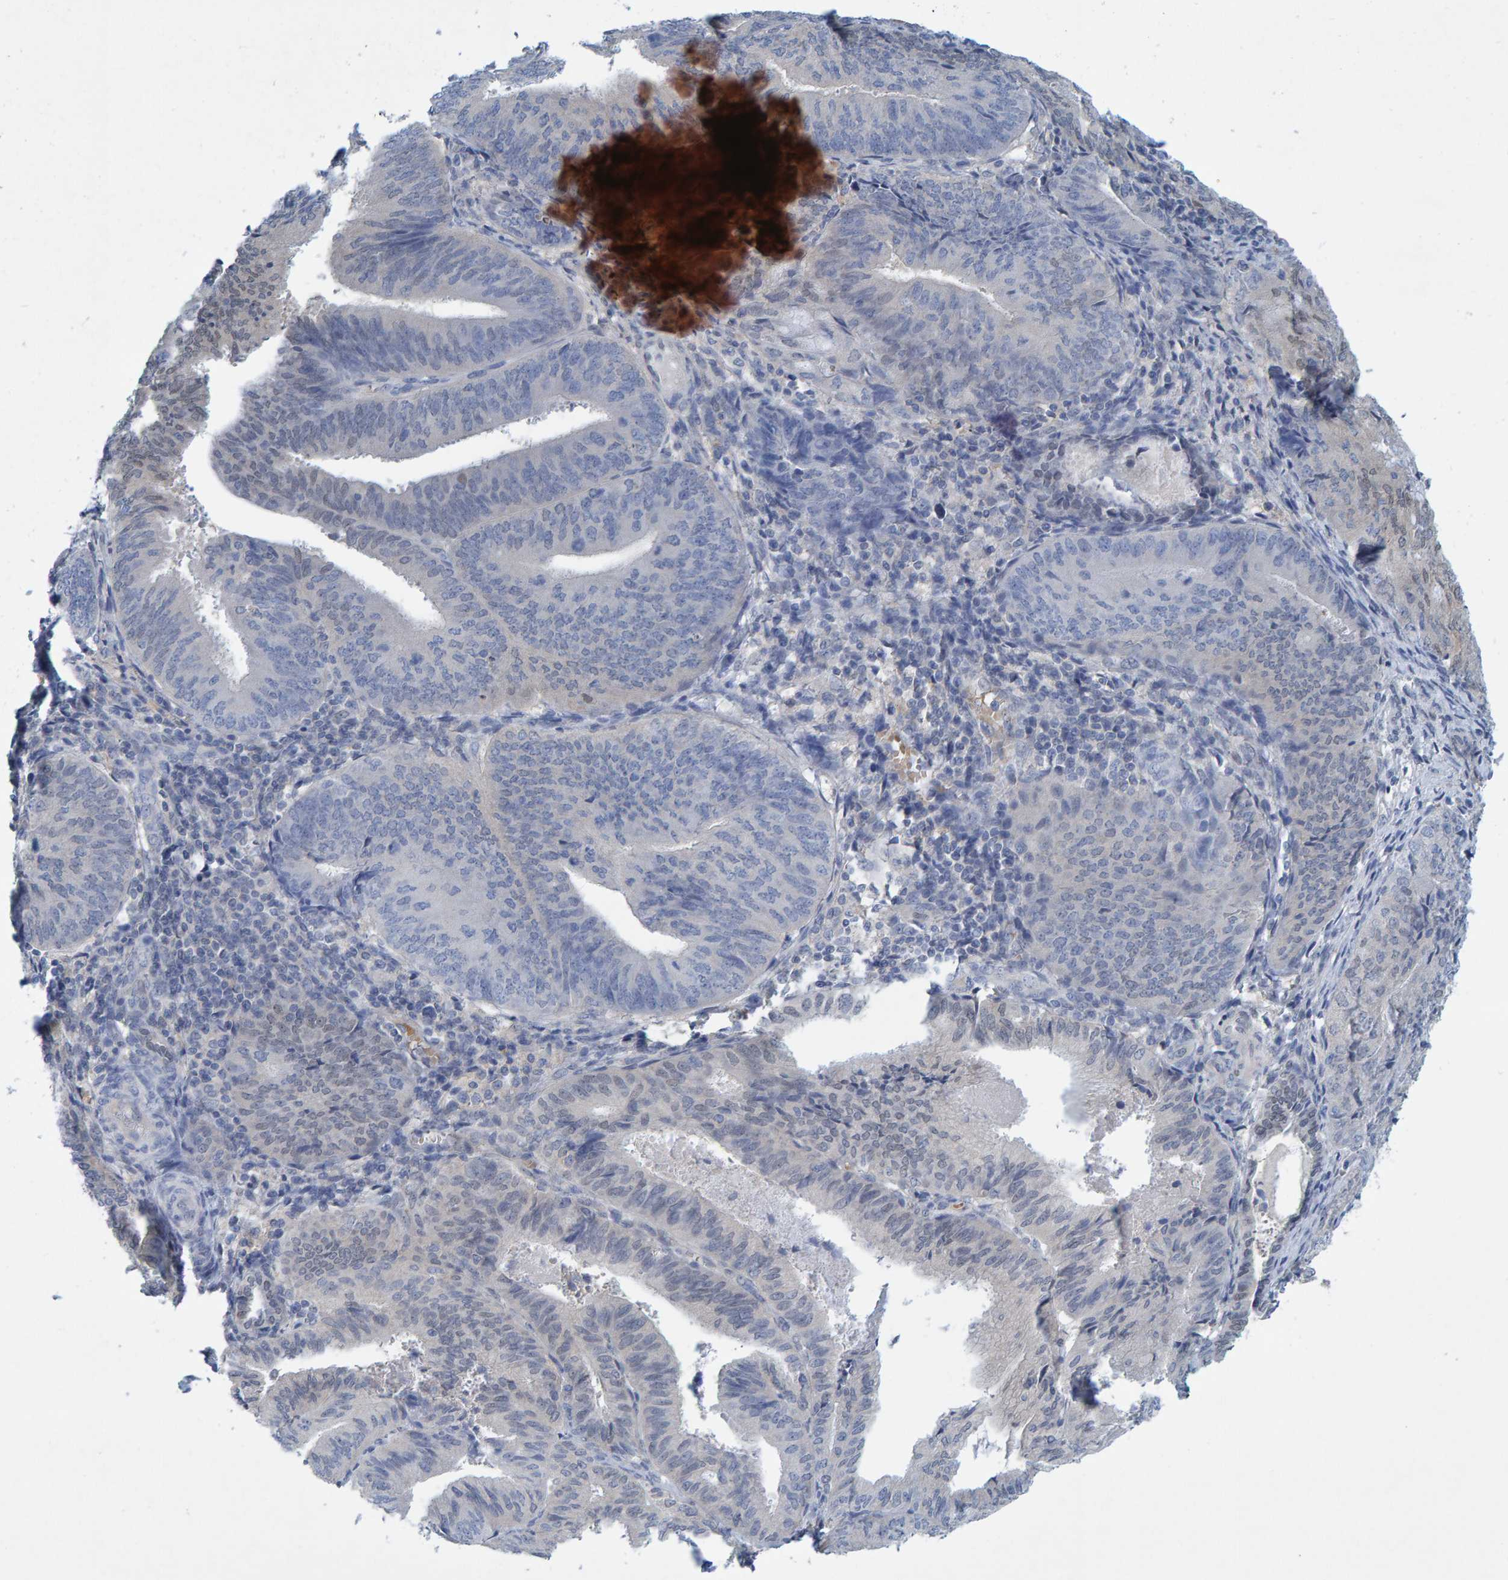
{"staining": {"intensity": "negative", "quantity": "none", "location": "none"}, "tissue": "endometrial cancer", "cell_type": "Tumor cells", "image_type": "cancer", "snomed": [{"axis": "morphology", "description": "Adenocarcinoma, NOS"}, {"axis": "topography", "description": "Endometrium"}], "caption": "Tumor cells show no significant expression in endometrial adenocarcinoma. (DAB (3,3'-diaminobenzidine) immunohistochemistry (IHC), high magnification).", "gene": "ALAD", "patient": {"sex": "female", "age": 81}}